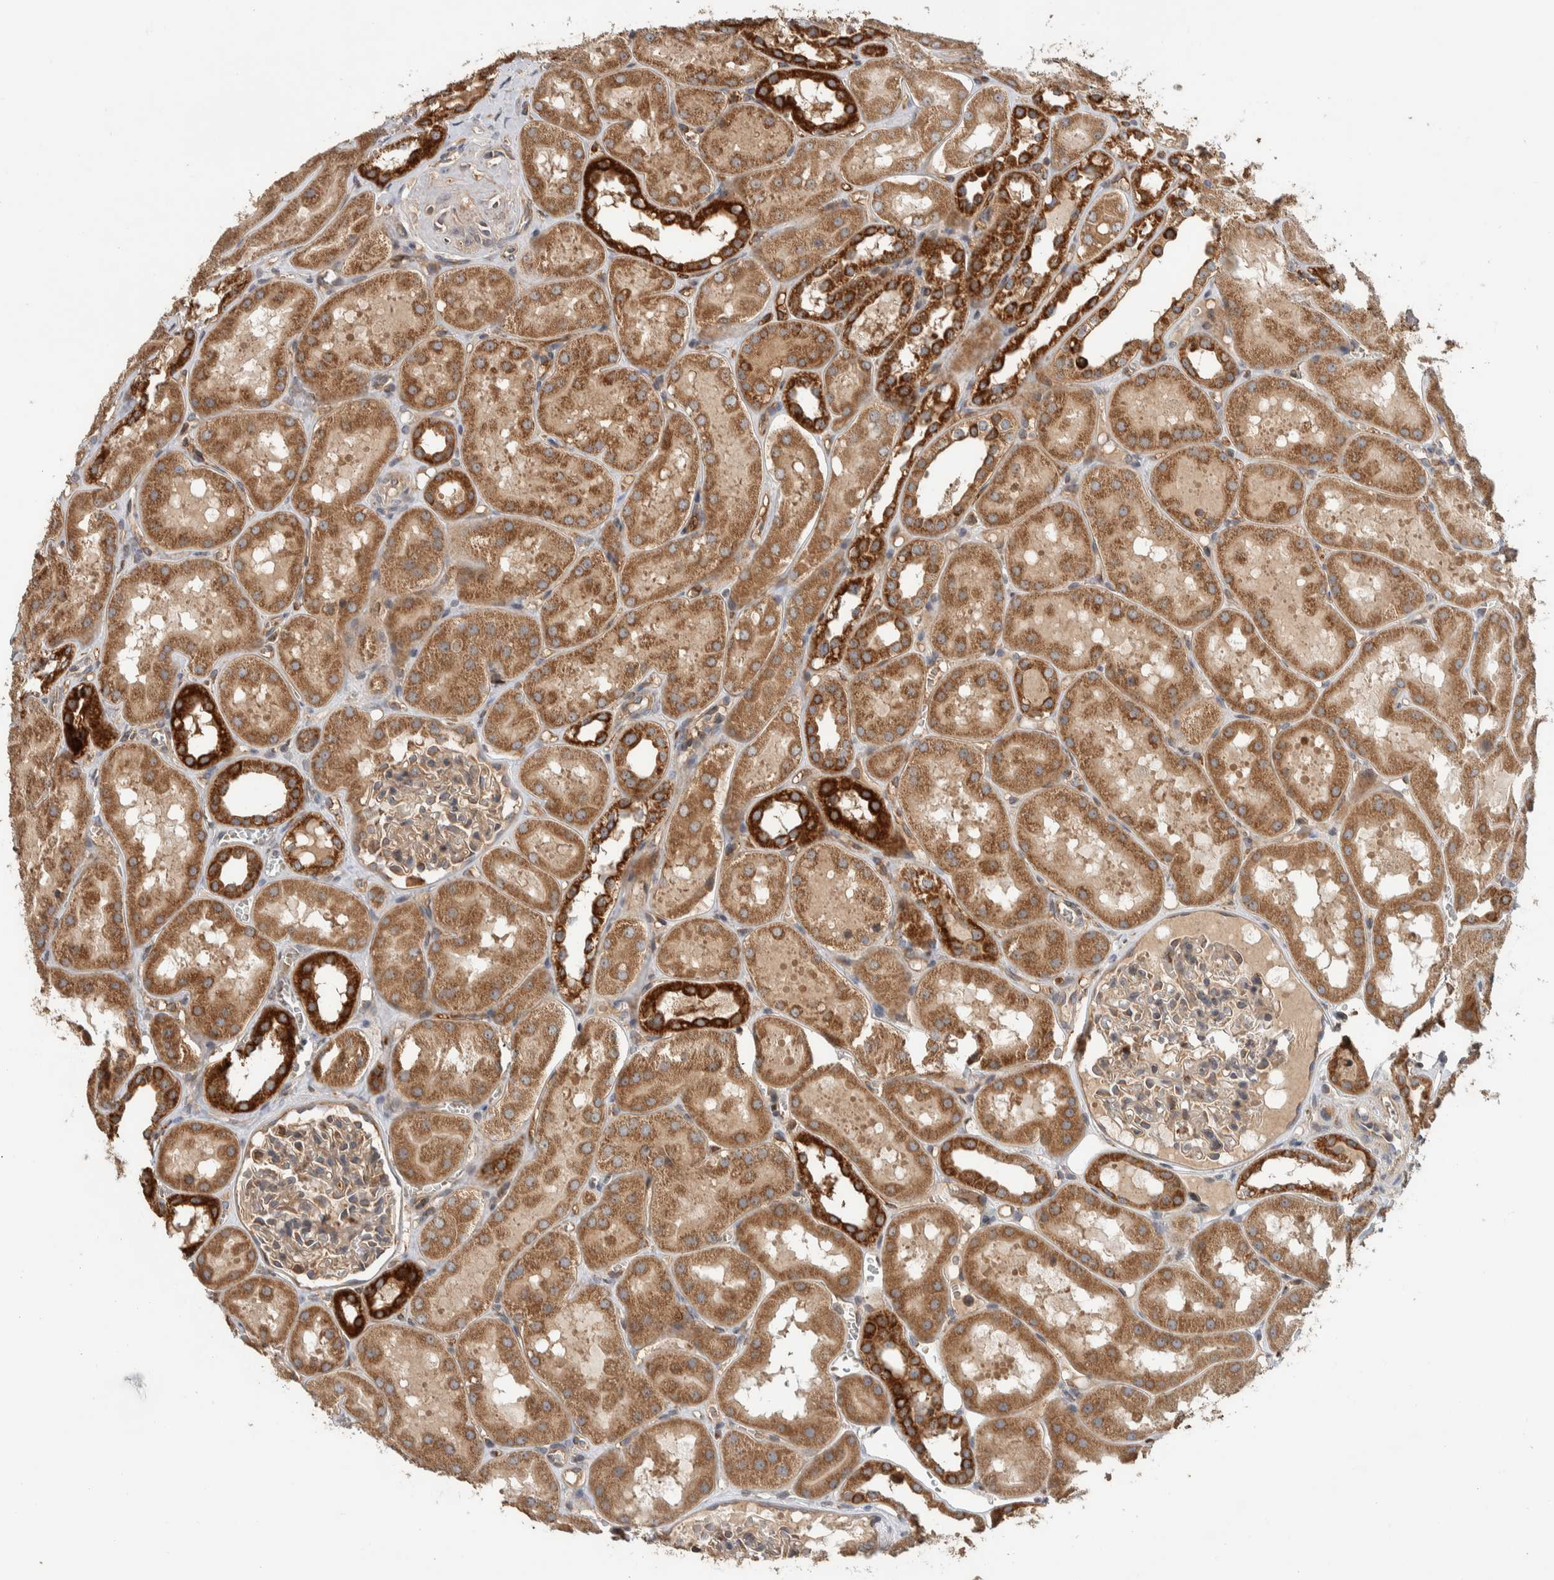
{"staining": {"intensity": "weak", "quantity": ">75%", "location": "cytoplasmic/membranous"}, "tissue": "kidney", "cell_type": "Cells in glomeruli", "image_type": "normal", "snomed": [{"axis": "morphology", "description": "Normal tissue, NOS"}, {"axis": "topography", "description": "Kidney"}, {"axis": "topography", "description": "Urinary bladder"}], "caption": "Kidney was stained to show a protein in brown. There is low levels of weak cytoplasmic/membranous staining in about >75% of cells in glomeruli. The protein of interest is shown in brown color, while the nuclei are stained blue.", "gene": "VPS53", "patient": {"sex": "male", "age": 16}}